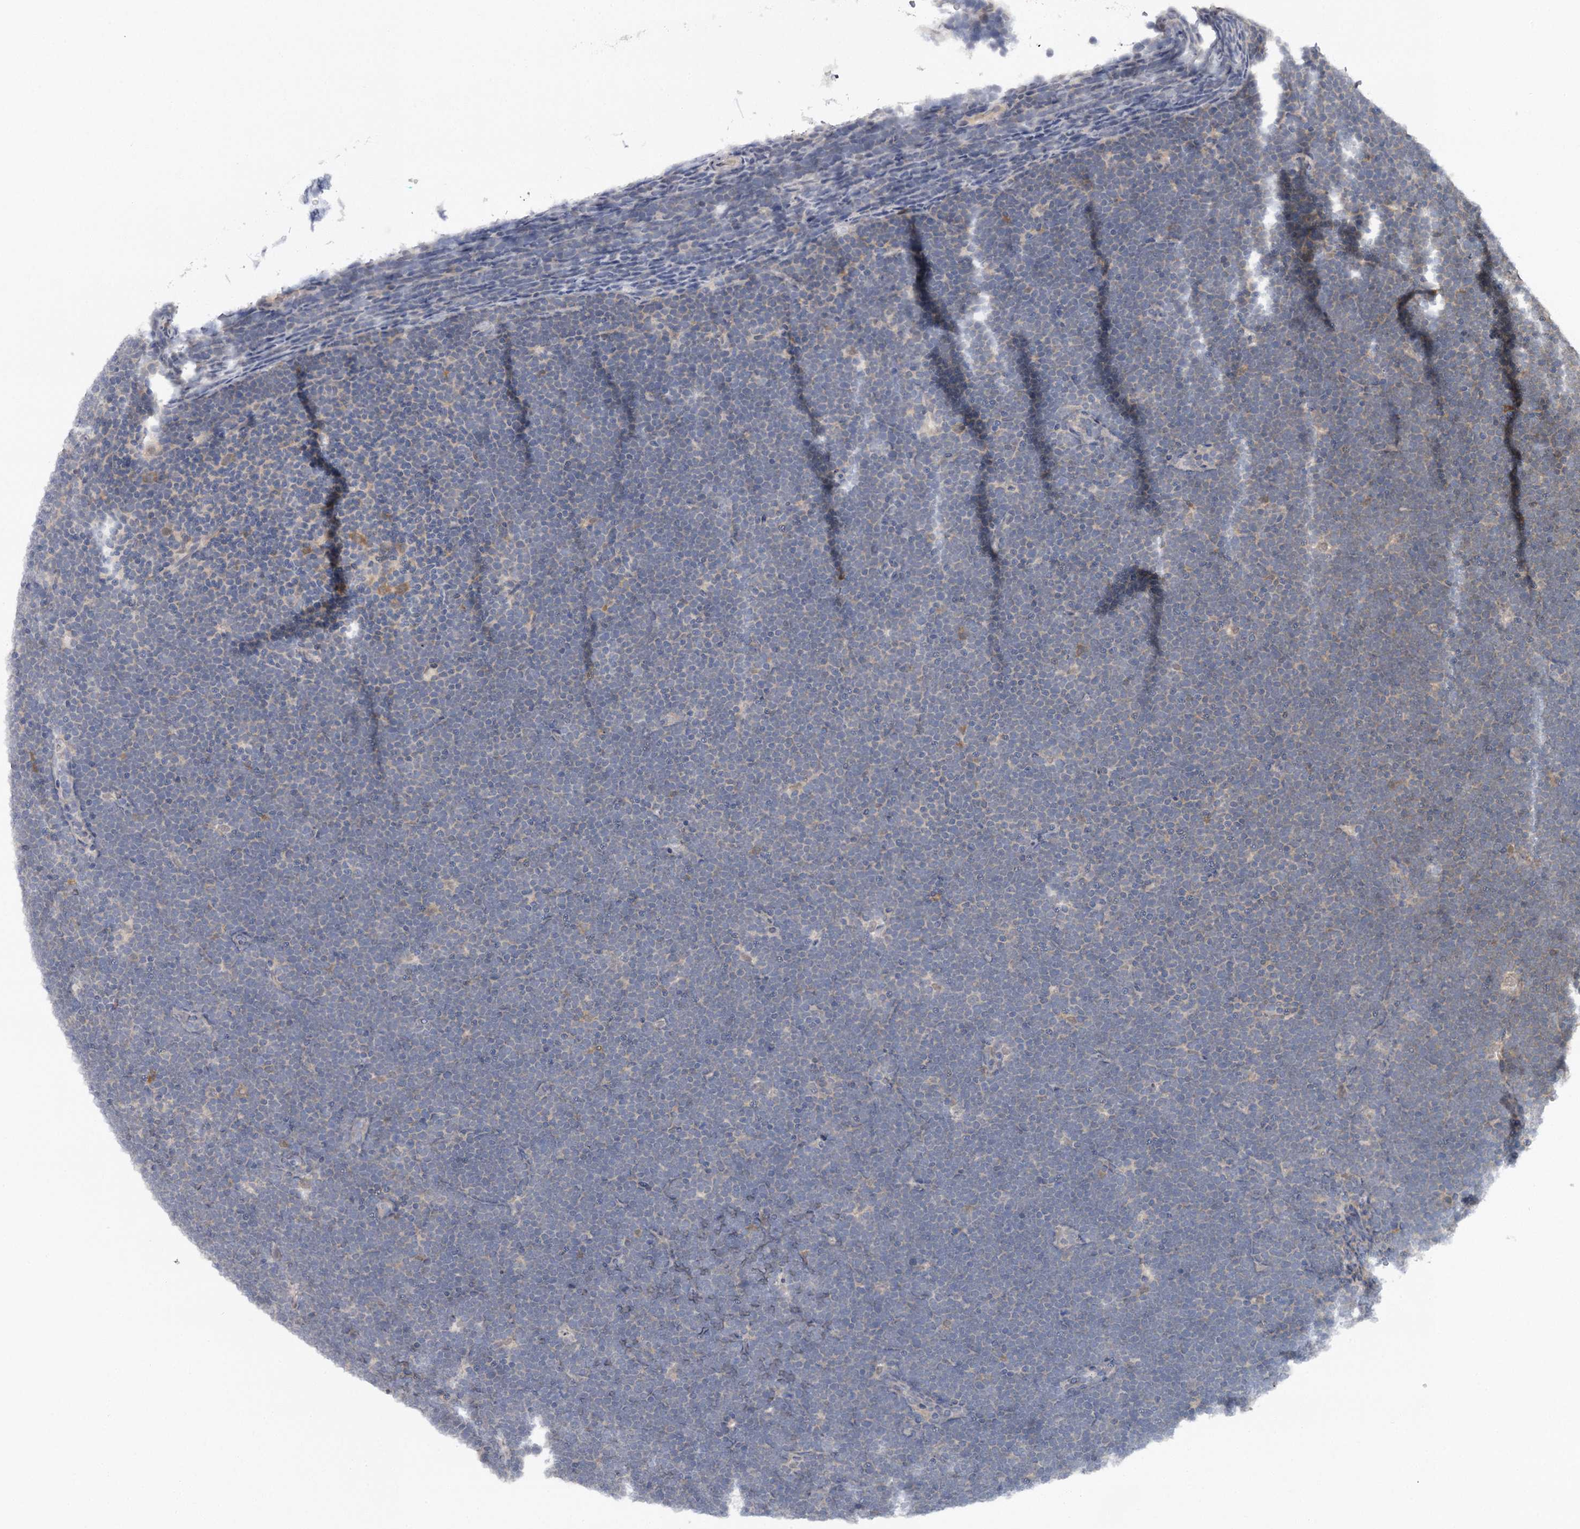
{"staining": {"intensity": "negative", "quantity": "none", "location": "none"}, "tissue": "lymphoma", "cell_type": "Tumor cells", "image_type": "cancer", "snomed": [{"axis": "morphology", "description": "Malignant lymphoma, non-Hodgkin's type, High grade"}, {"axis": "topography", "description": "Lymph node"}], "caption": "IHC of malignant lymphoma, non-Hodgkin's type (high-grade) exhibits no expression in tumor cells.", "gene": "GTSF1", "patient": {"sex": "male", "age": 13}}